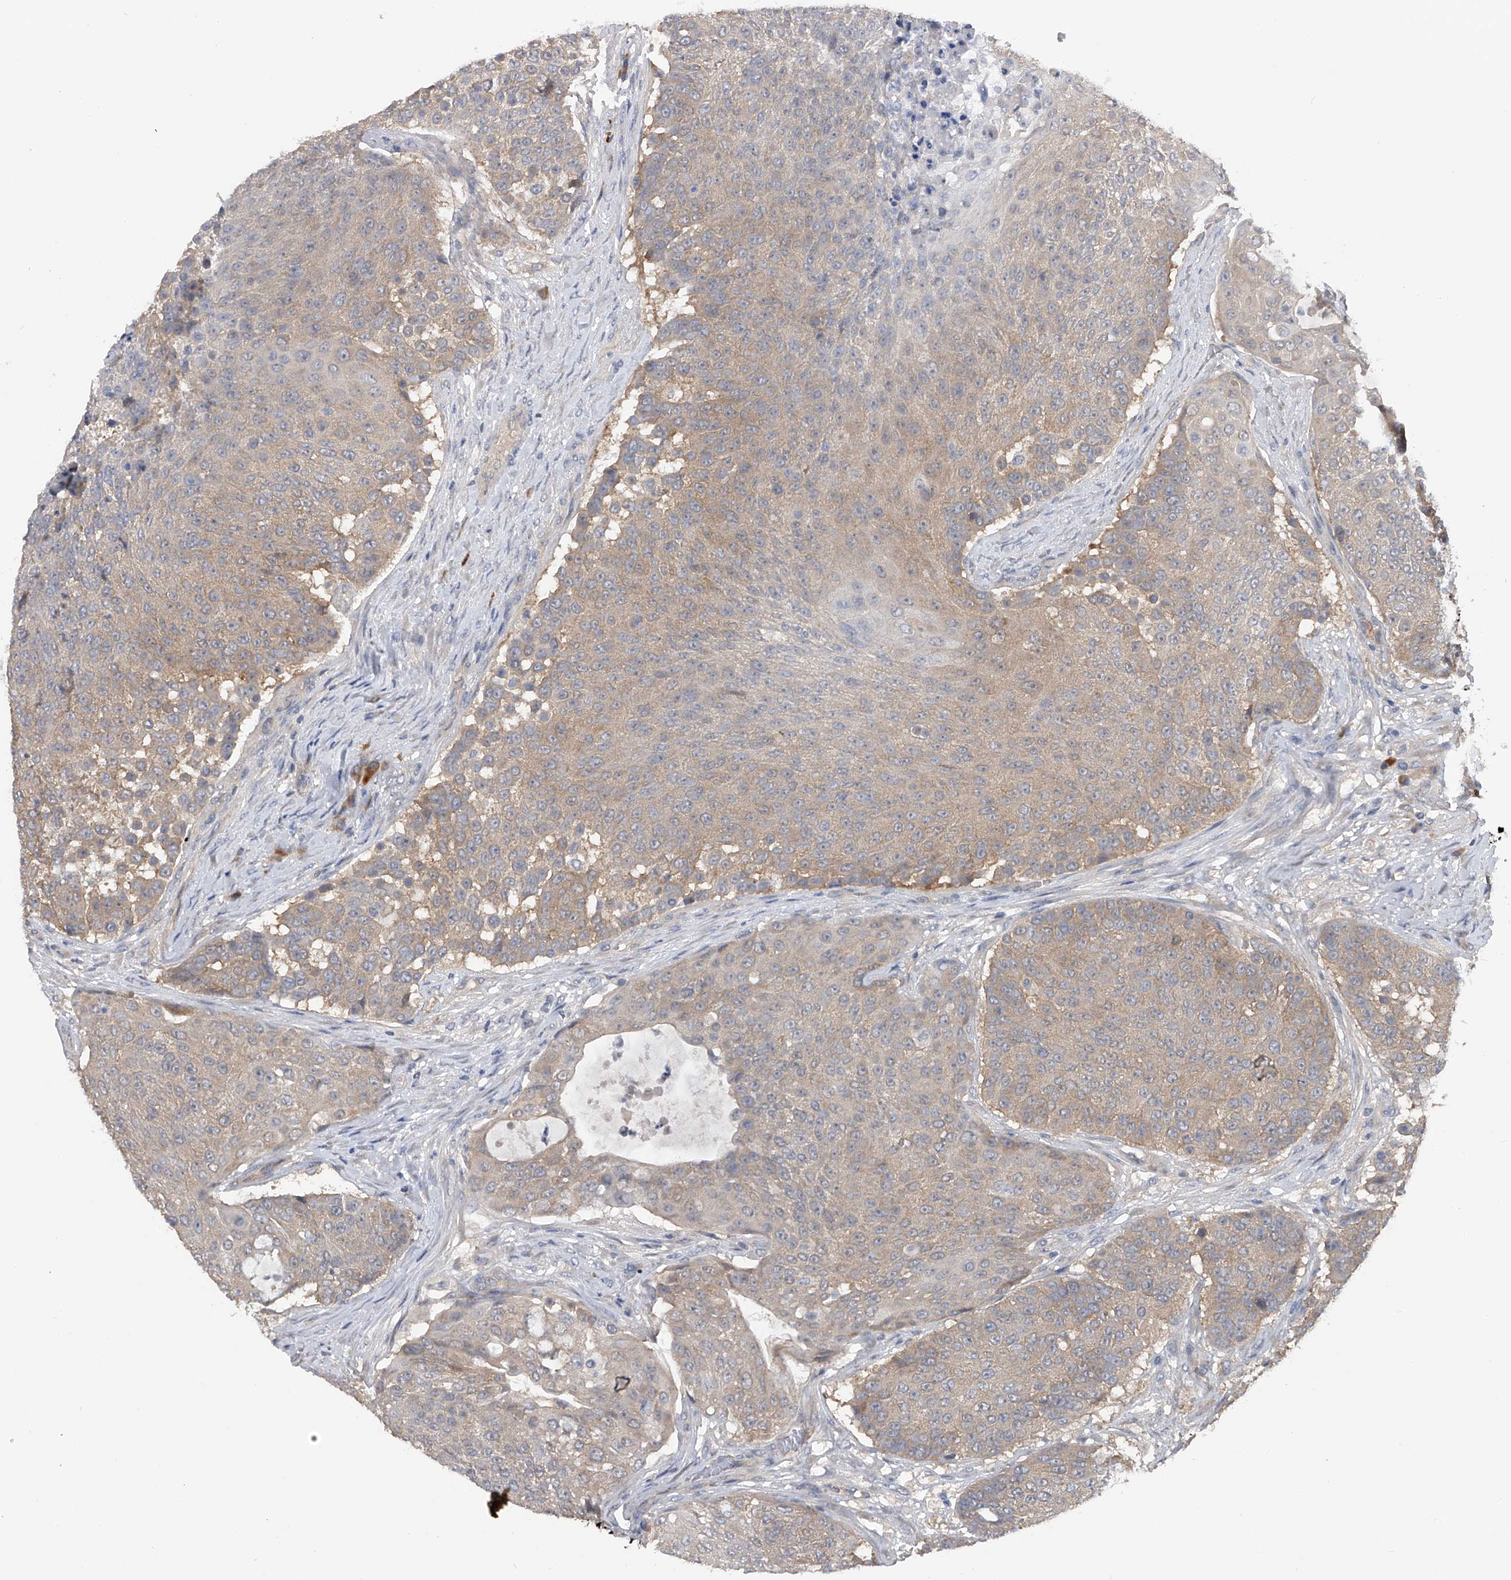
{"staining": {"intensity": "weak", "quantity": "<25%", "location": "cytoplasmic/membranous"}, "tissue": "urothelial cancer", "cell_type": "Tumor cells", "image_type": "cancer", "snomed": [{"axis": "morphology", "description": "Urothelial carcinoma, High grade"}, {"axis": "topography", "description": "Urinary bladder"}], "caption": "DAB (3,3'-diaminobenzidine) immunohistochemical staining of urothelial carcinoma (high-grade) displays no significant staining in tumor cells.", "gene": "CFAP298", "patient": {"sex": "female", "age": 63}}